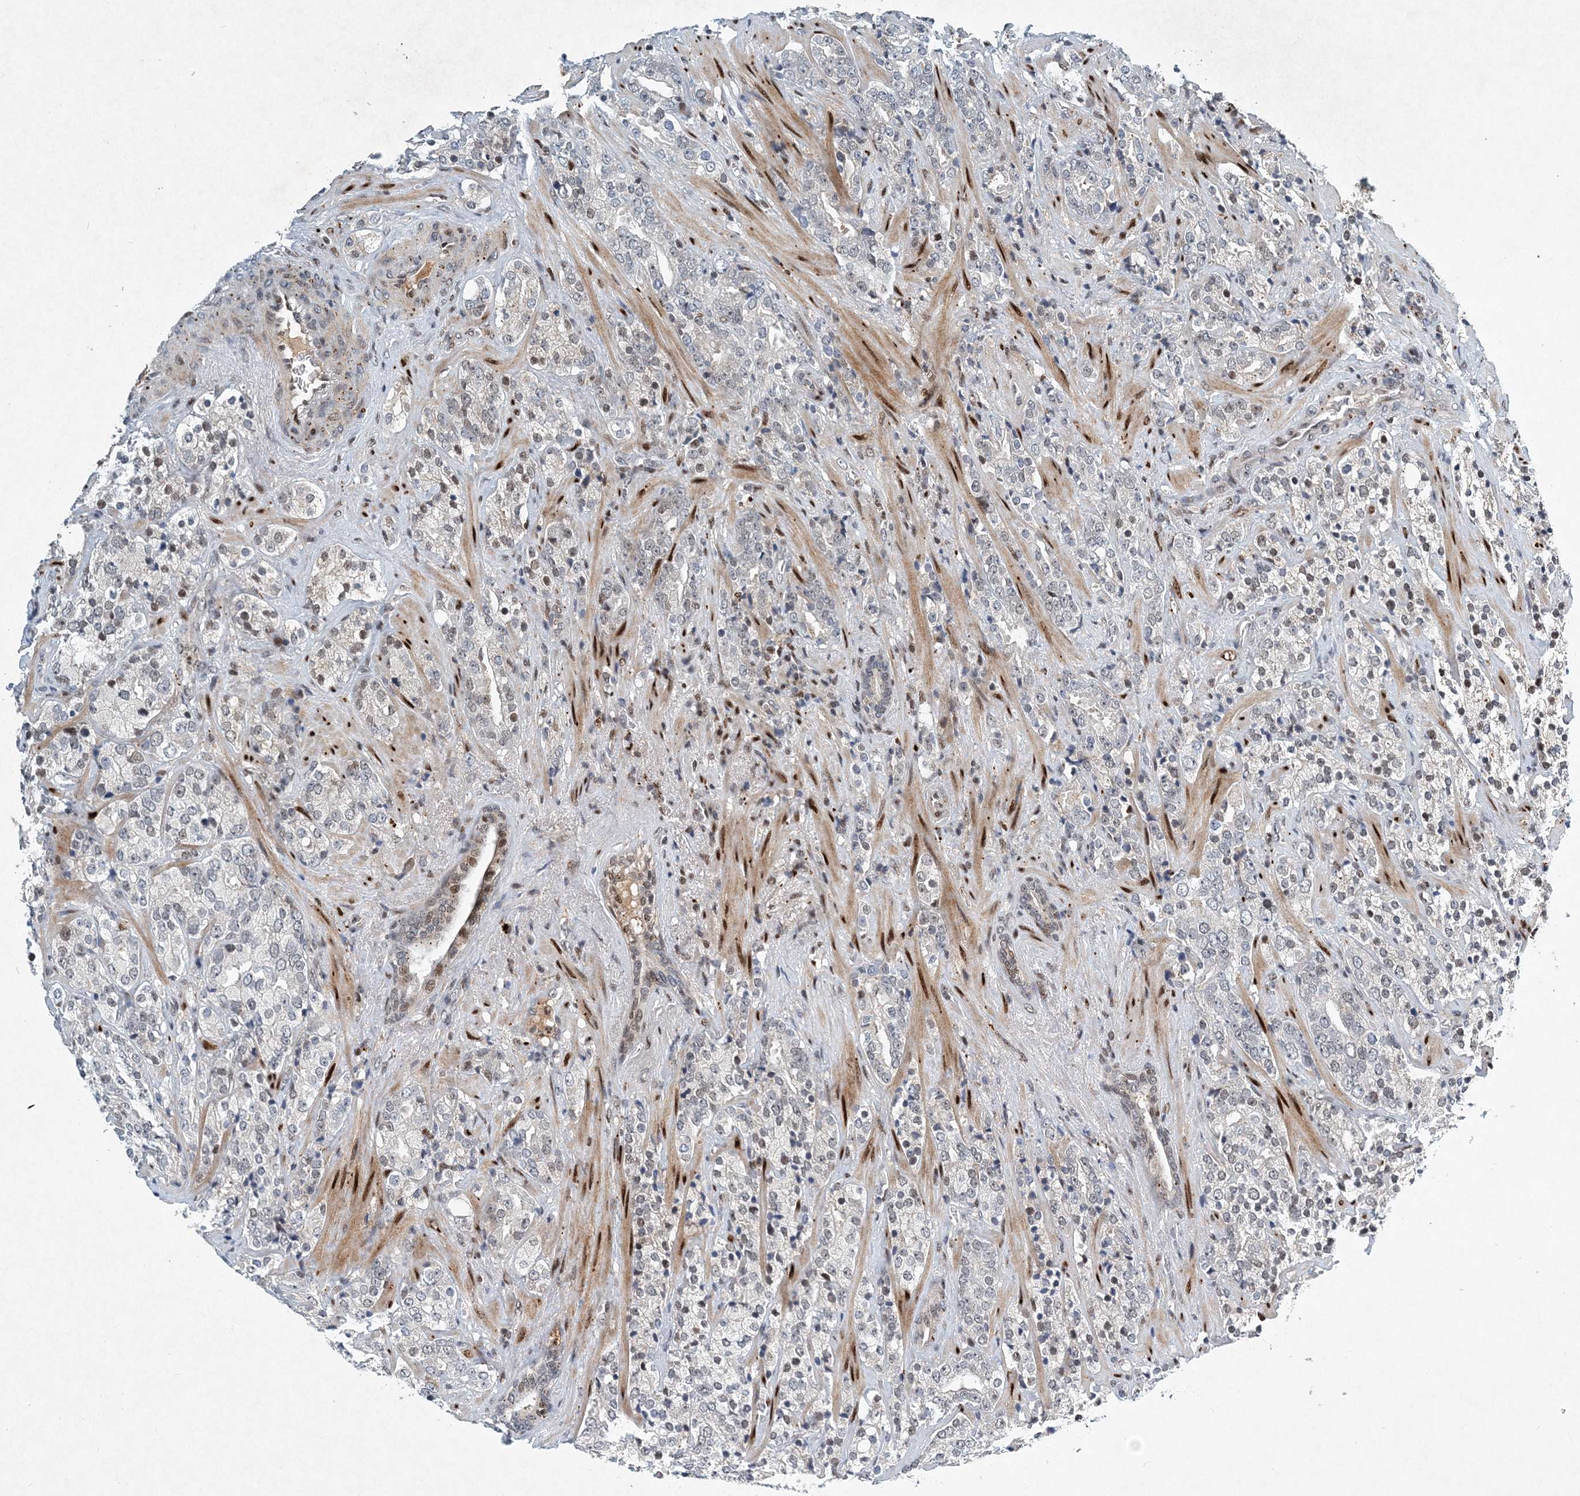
{"staining": {"intensity": "negative", "quantity": "none", "location": "none"}, "tissue": "prostate cancer", "cell_type": "Tumor cells", "image_type": "cancer", "snomed": [{"axis": "morphology", "description": "Adenocarcinoma, High grade"}, {"axis": "topography", "description": "Prostate"}], "caption": "Immunohistochemistry (IHC) of human high-grade adenocarcinoma (prostate) exhibits no expression in tumor cells.", "gene": "KPNA4", "patient": {"sex": "male", "age": 71}}